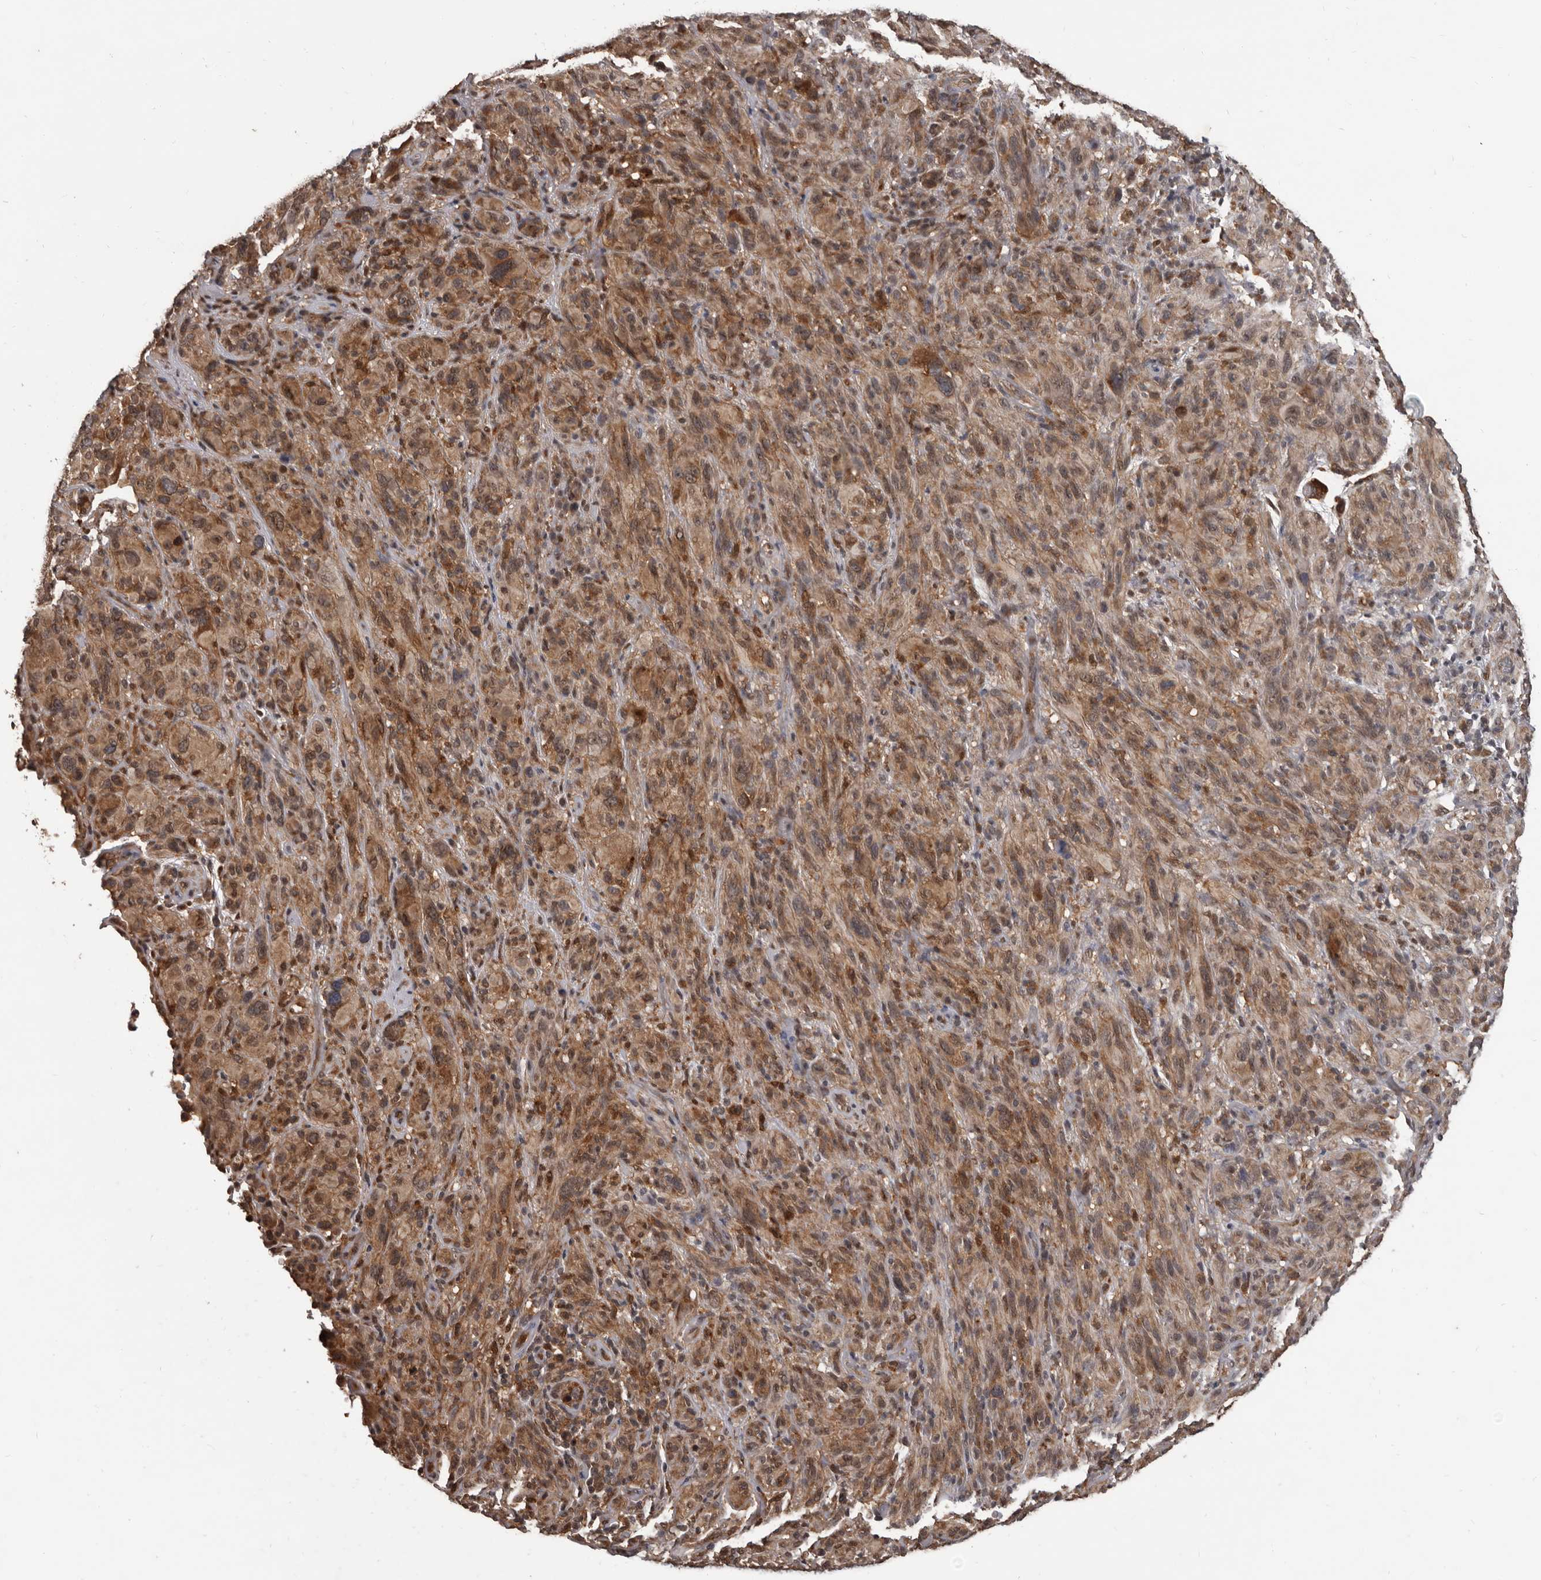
{"staining": {"intensity": "moderate", "quantity": ">75%", "location": "cytoplasmic/membranous"}, "tissue": "melanoma", "cell_type": "Tumor cells", "image_type": "cancer", "snomed": [{"axis": "morphology", "description": "Malignant melanoma, NOS"}, {"axis": "topography", "description": "Skin of head"}], "caption": "Brown immunohistochemical staining in human malignant melanoma displays moderate cytoplasmic/membranous staining in approximately >75% of tumor cells.", "gene": "AHR", "patient": {"sex": "male", "age": 96}}